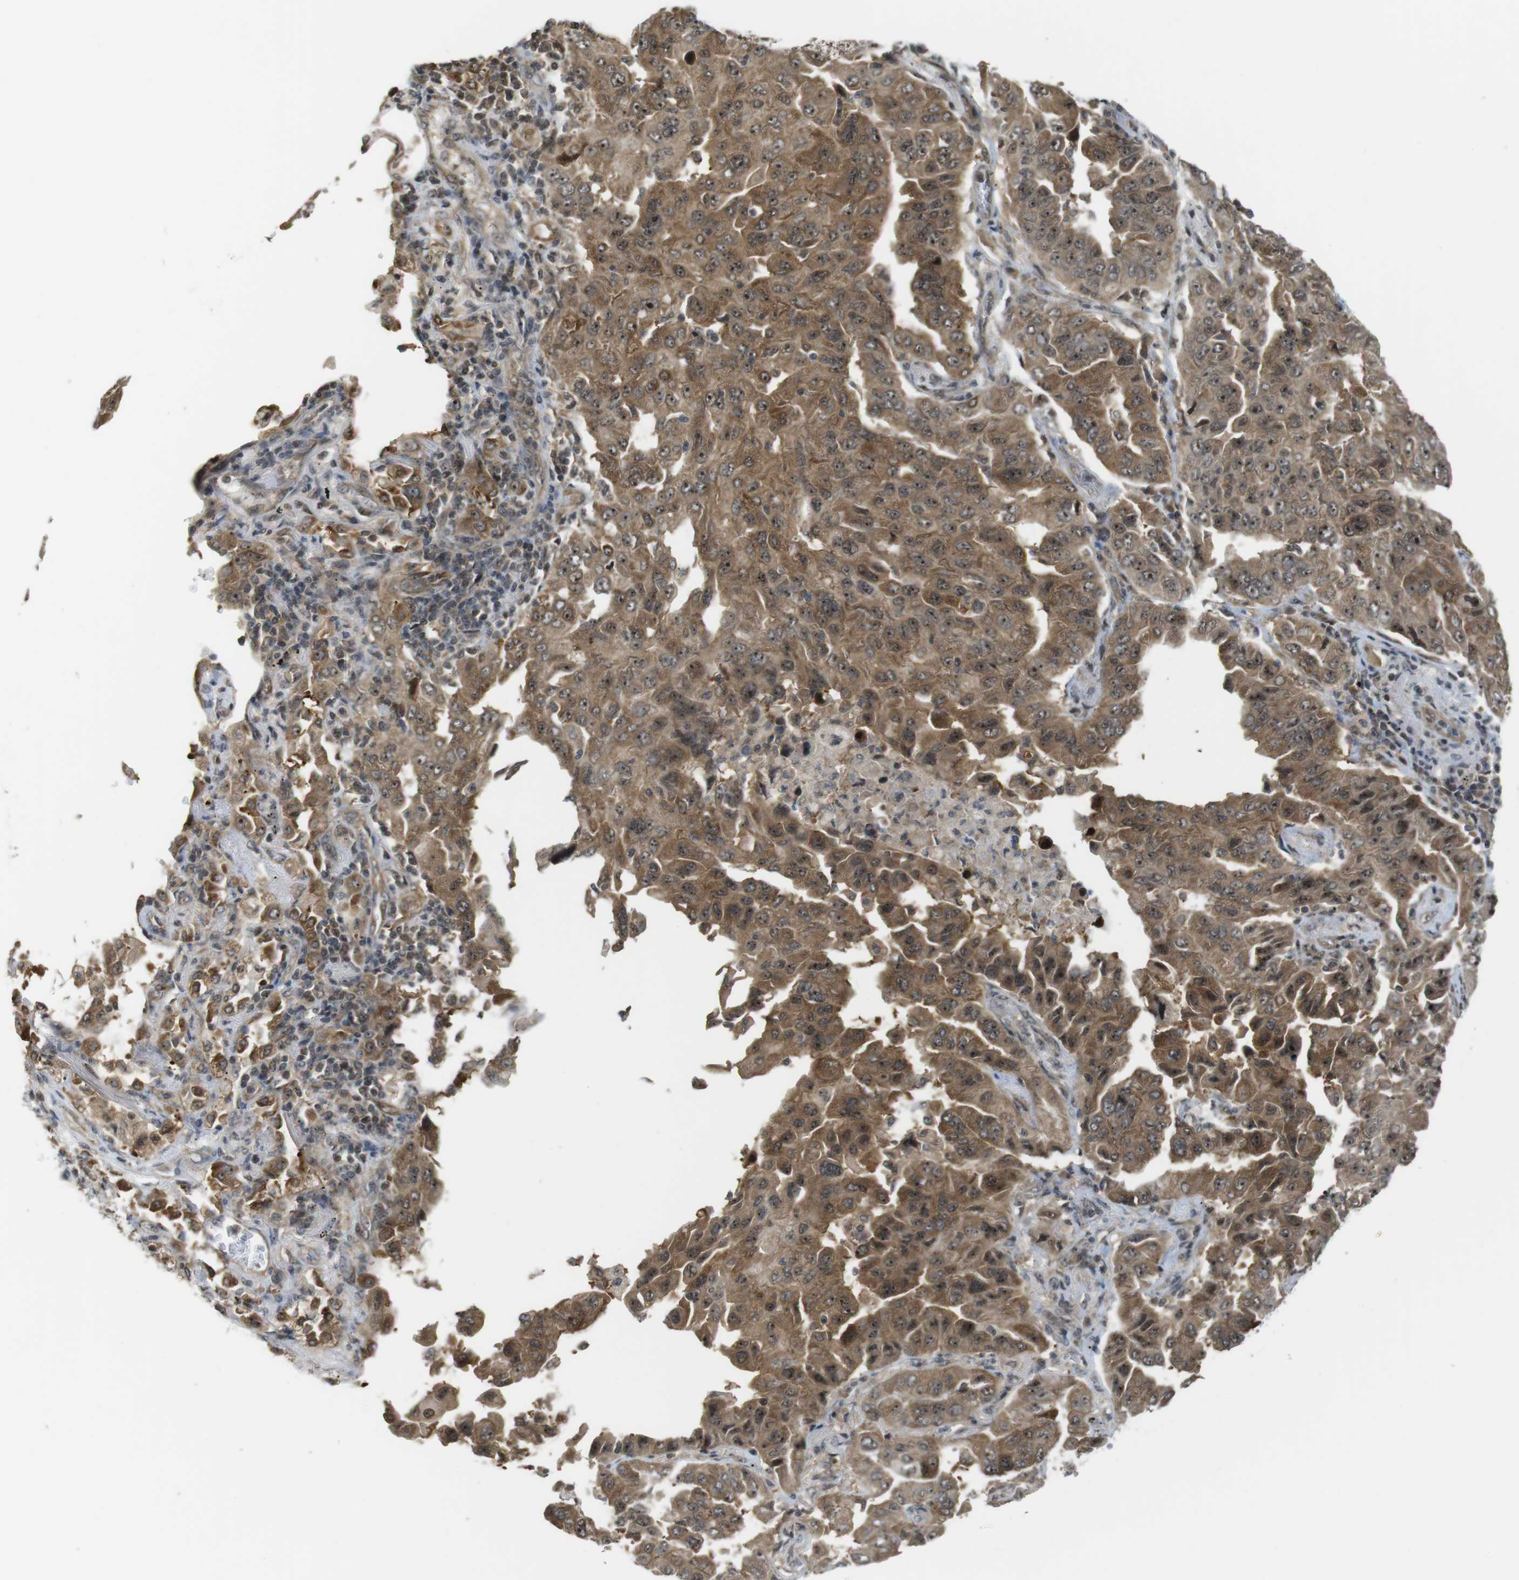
{"staining": {"intensity": "moderate", "quantity": ">75%", "location": "cytoplasmic/membranous,nuclear"}, "tissue": "lung cancer", "cell_type": "Tumor cells", "image_type": "cancer", "snomed": [{"axis": "morphology", "description": "Adenocarcinoma, NOS"}, {"axis": "topography", "description": "Lung"}], "caption": "Human lung cancer (adenocarcinoma) stained for a protein (brown) demonstrates moderate cytoplasmic/membranous and nuclear positive positivity in about >75% of tumor cells.", "gene": "CC2D1A", "patient": {"sex": "female", "age": 65}}